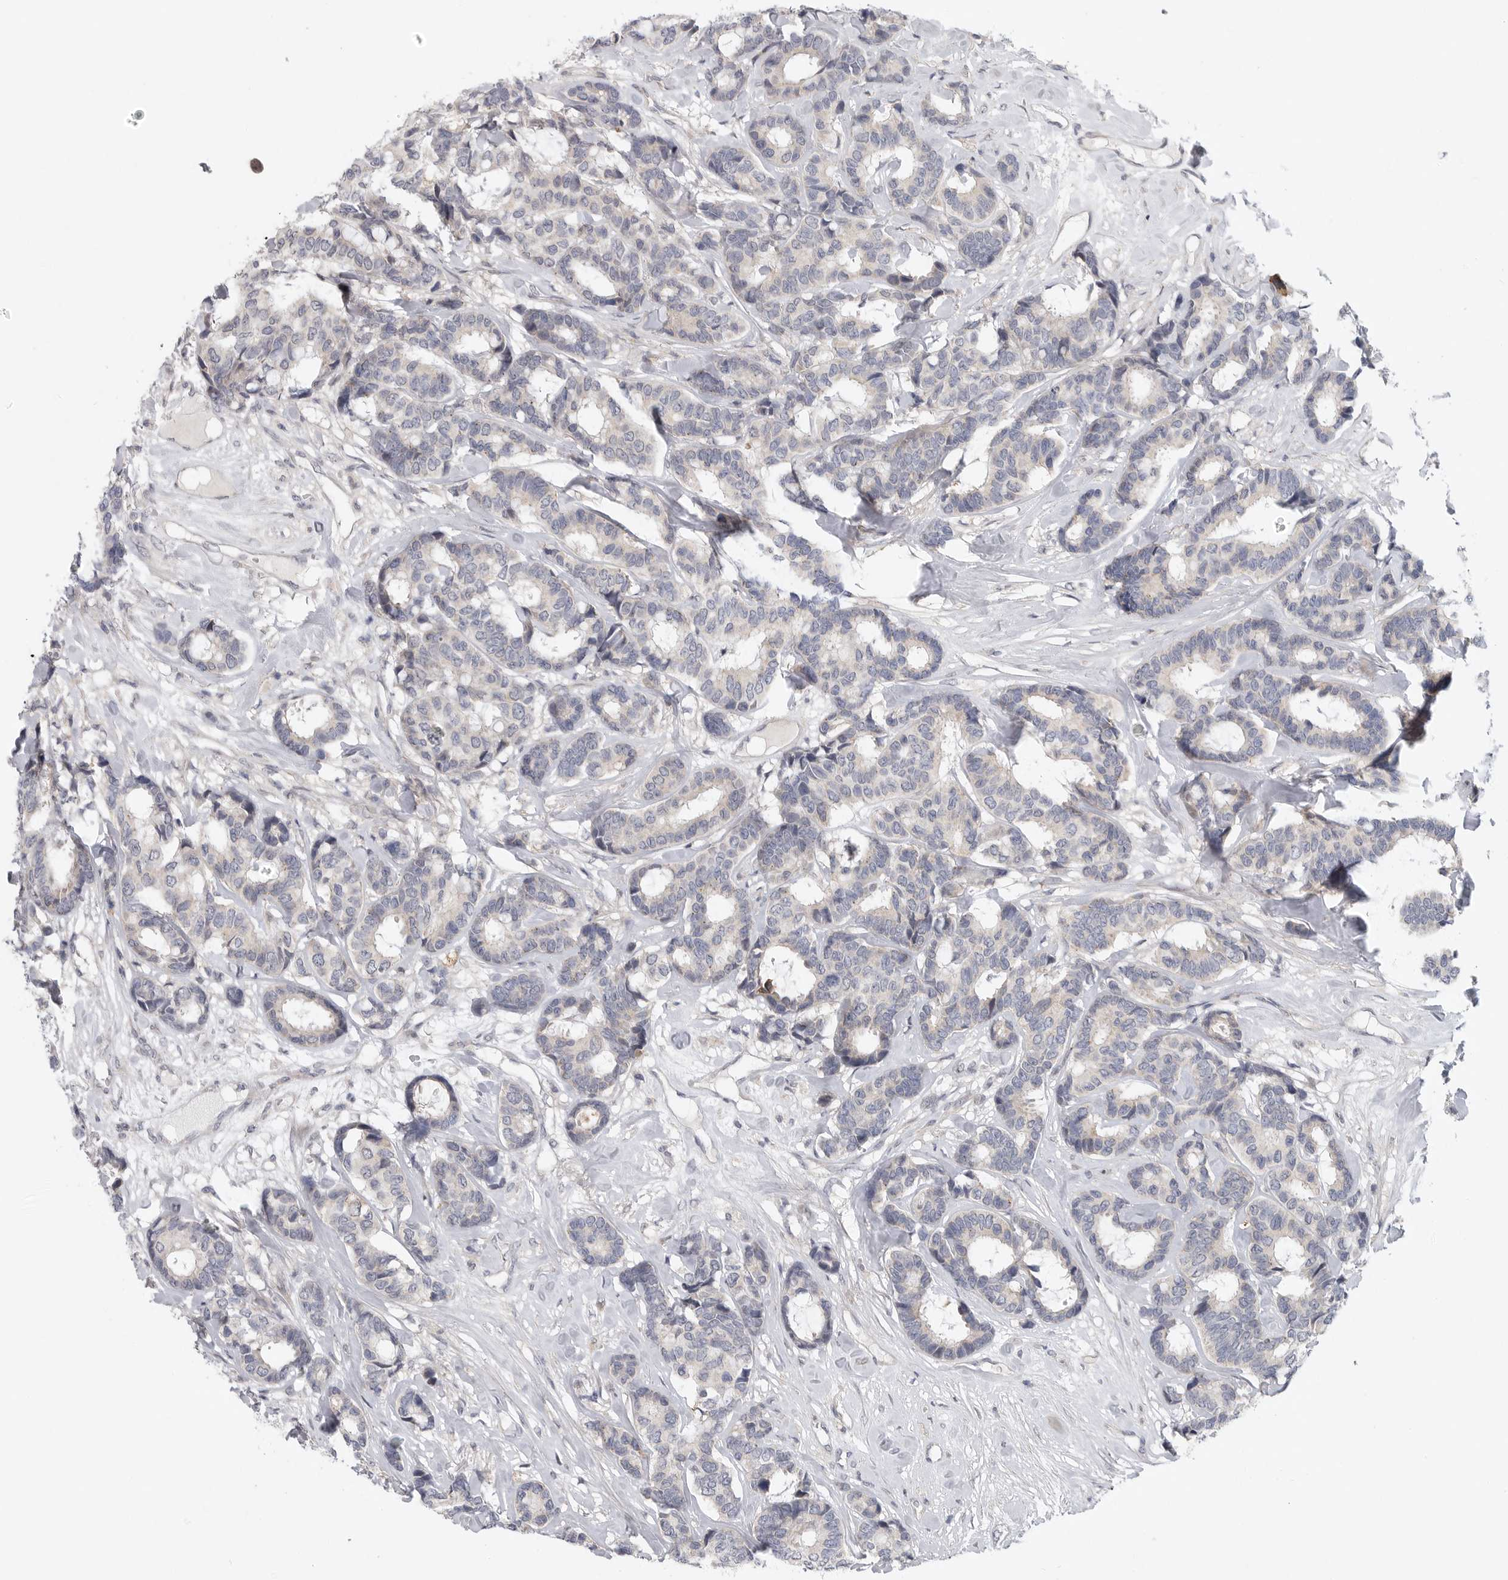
{"staining": {"intensity": "negative", "quantity": "none", "location": "none"}, "tissue": "breast cancer", "cell_type": "Tumor cells", "image_type": "cancer", "snomed": [{"axis": "morphology", "description": "Duct carcinoma"}, {"axis": "topography", "description": "Breast"}], "caption": "There is no significant staining in tumor cells of breast intraductal carcinoma. (DAB immunohistochemistry visualized using brightfield microscopy, high magnification).", "gene": "FBXO43", "patient": {"sex": "female", "age": 87}}